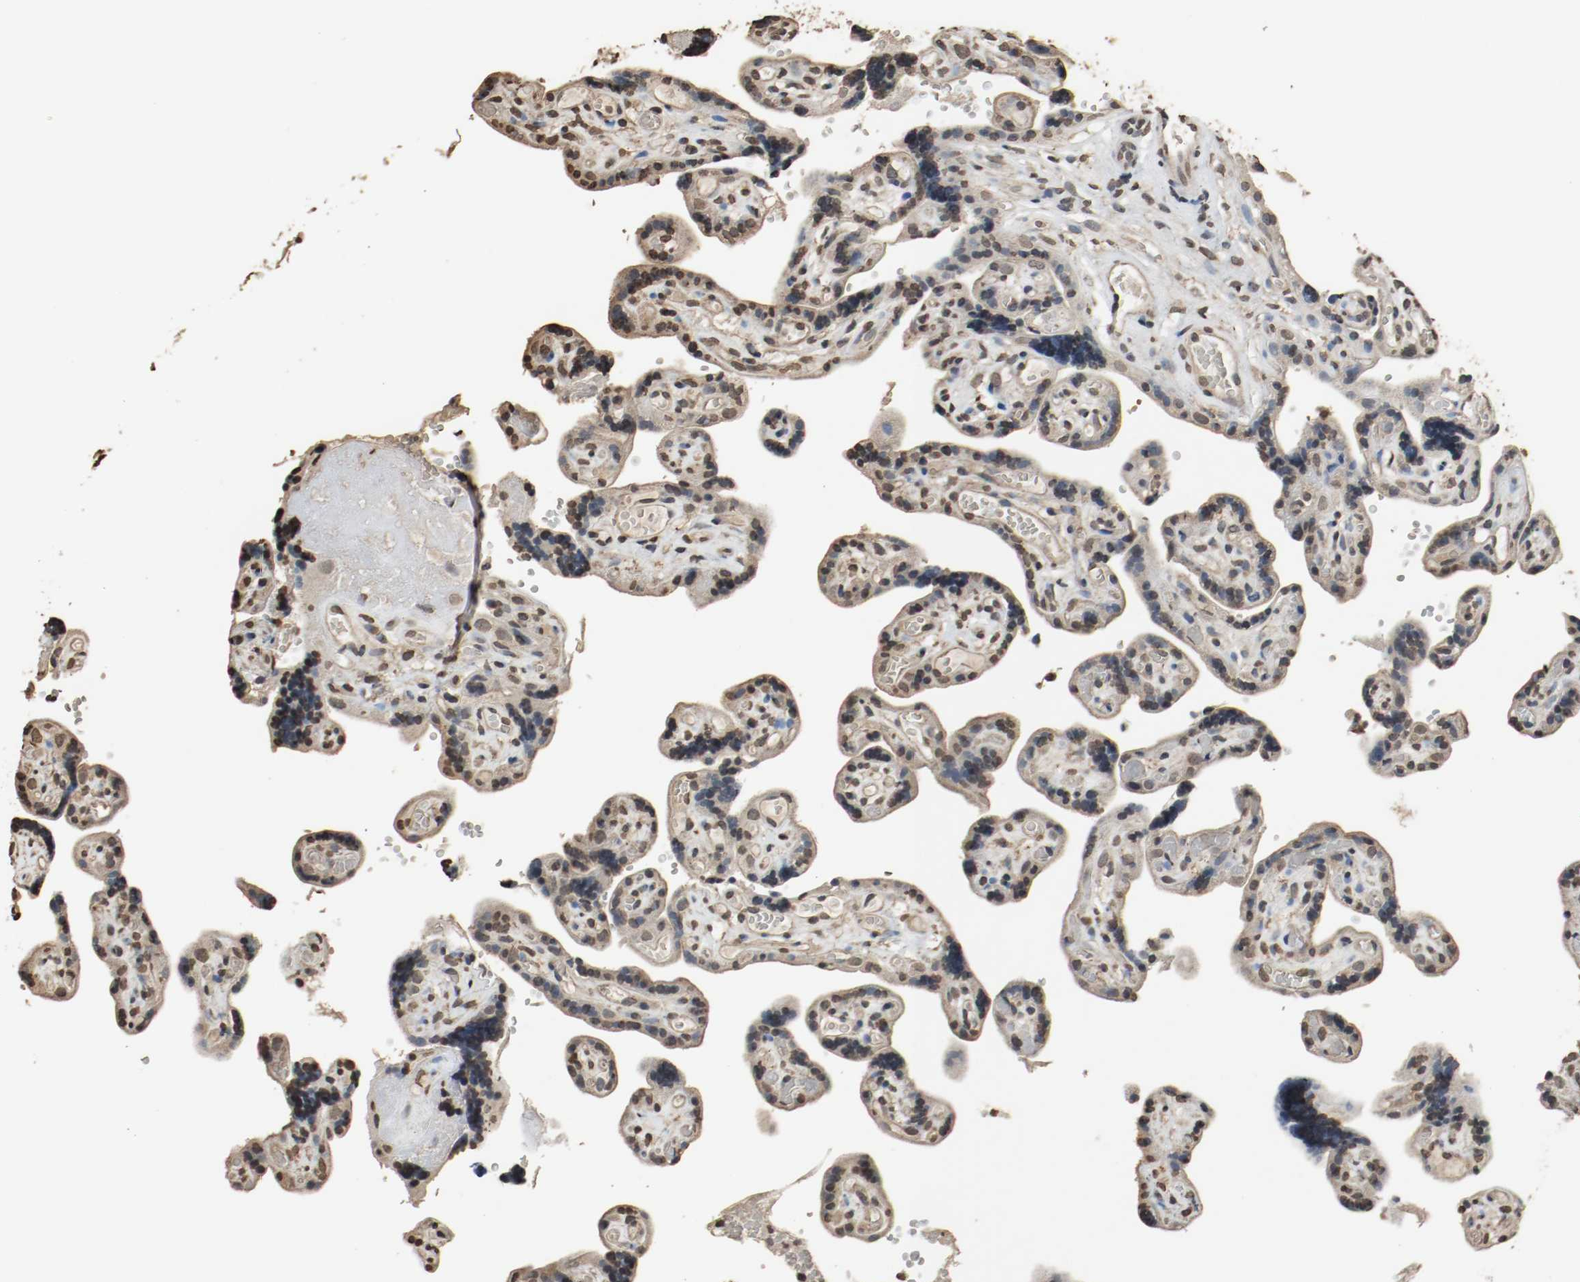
{"staining": {"intensity": "weak", "quantity": "25%-75%", "location": "cytoplasmic/membranous"}, "tissue": "placenta", "cell_type": "Trophoblastic cells", "image_type": "normal", "snomed": [{"axis": "morphology", "description": "Normal tissue, NOS"}, {"axis": "topography", "description": "Placenta"}], "caption": "High-magnification brightfield microscopy of benign placenta stained with DAB (brown) and counterstained with hematoxylin (blue). trophoblastic cells exhibit weak cytoplasmic/membranous expression is identified in about25%-75% of cells.", "gene": "RTN4", "patient": {"sex": "female", "age": 30}}